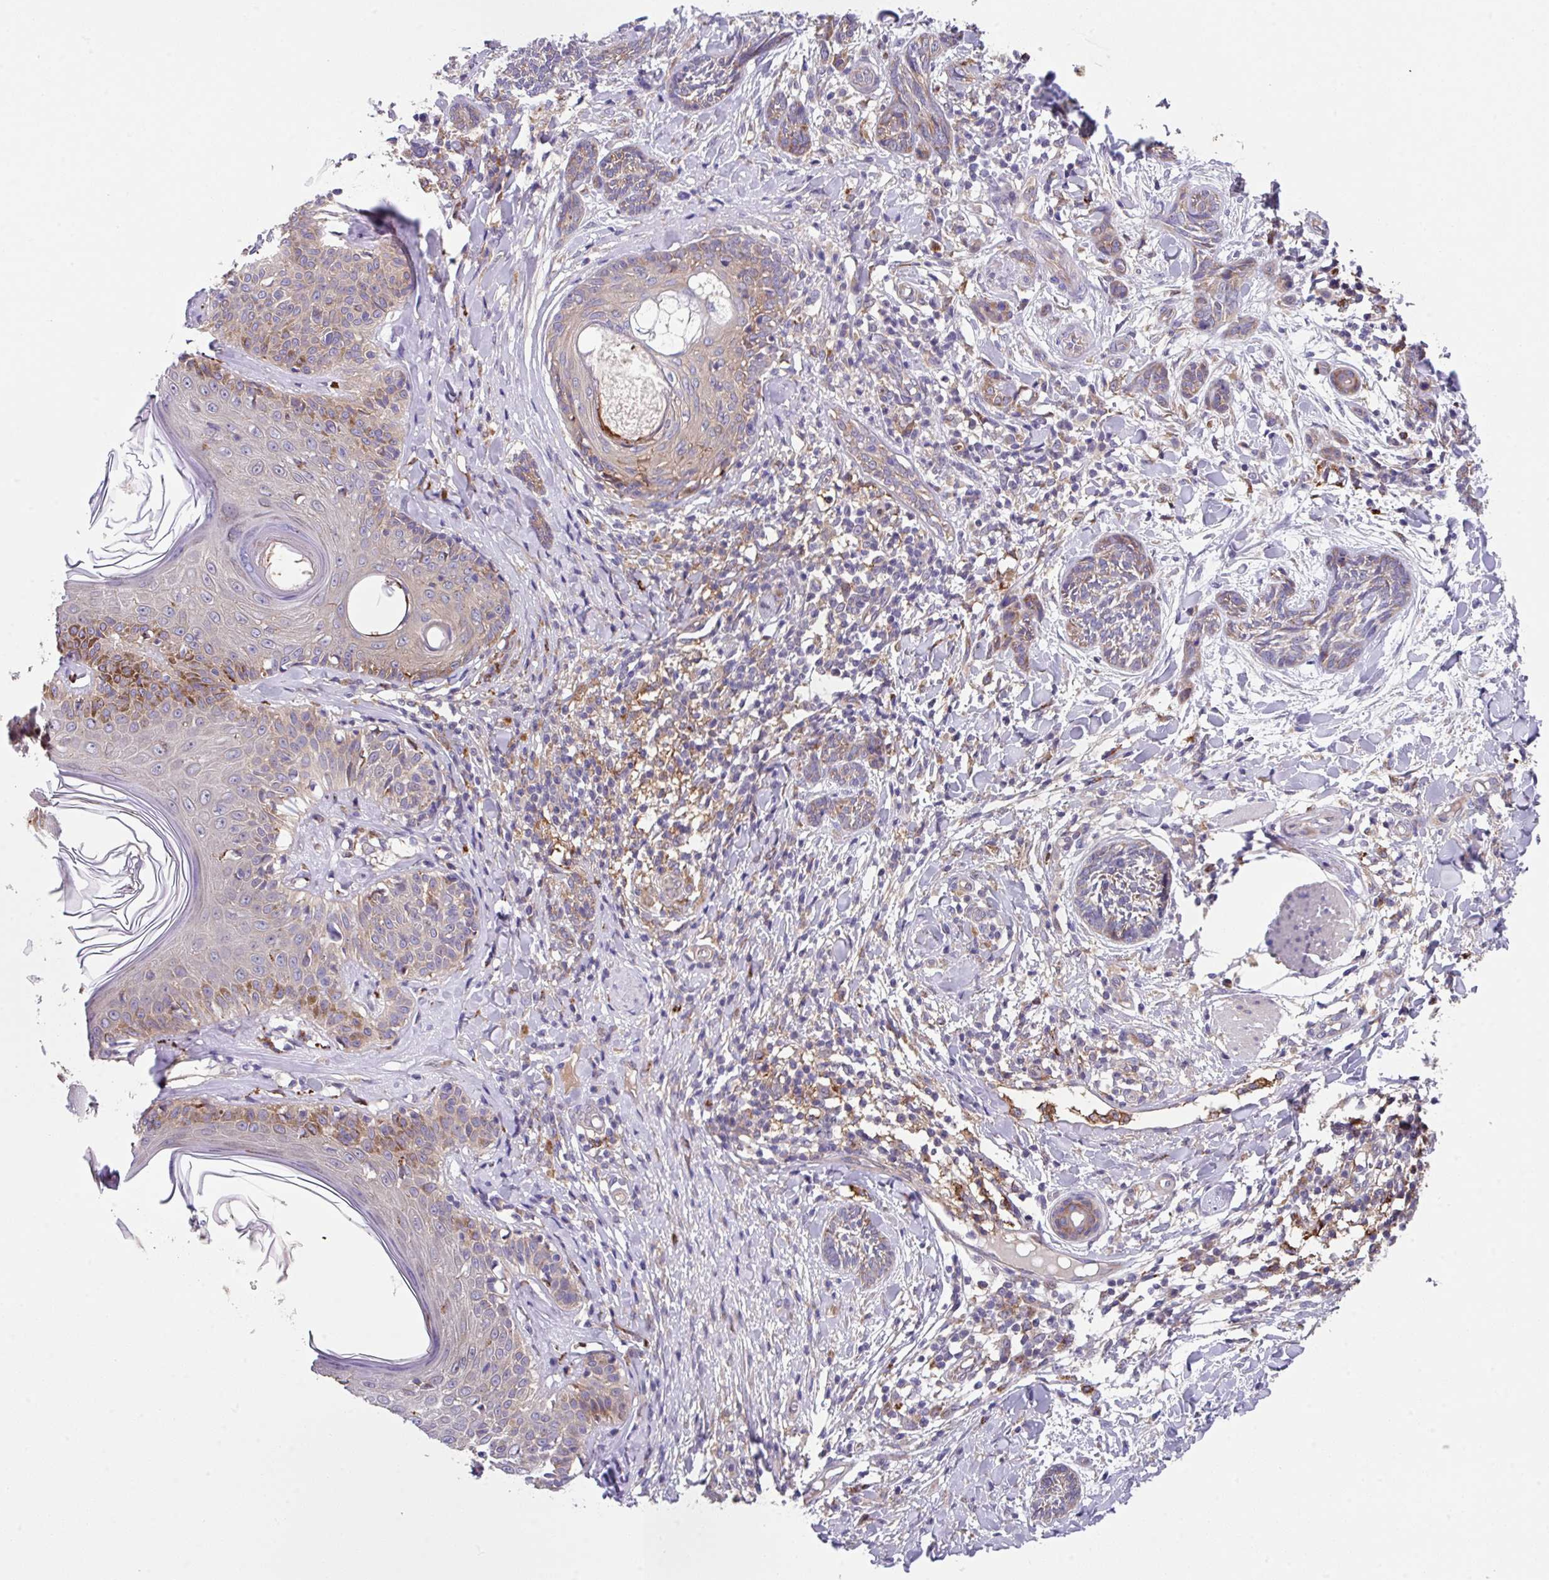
{"staining": {"intensity": "moderate", "quantity": "<25%", "location": "cytoplasmic/membranous"}, "tissue": "skin cancer", "cell_type": "Tumor cells", "image_type": "cancer", "snomed": [{"axis": "morphology", "description": "Basal cell carcinoma"}, {"axis": "topography", "description": "Skin"}], "caption": "Skin basal cell carcinoma stained with immunohistochemistry displays moderate cytoplasmic/membranous positivity in about <25% of tumor cells.", "gene": "EIF4B", "patient": {"sex": "male", "age": 73}}